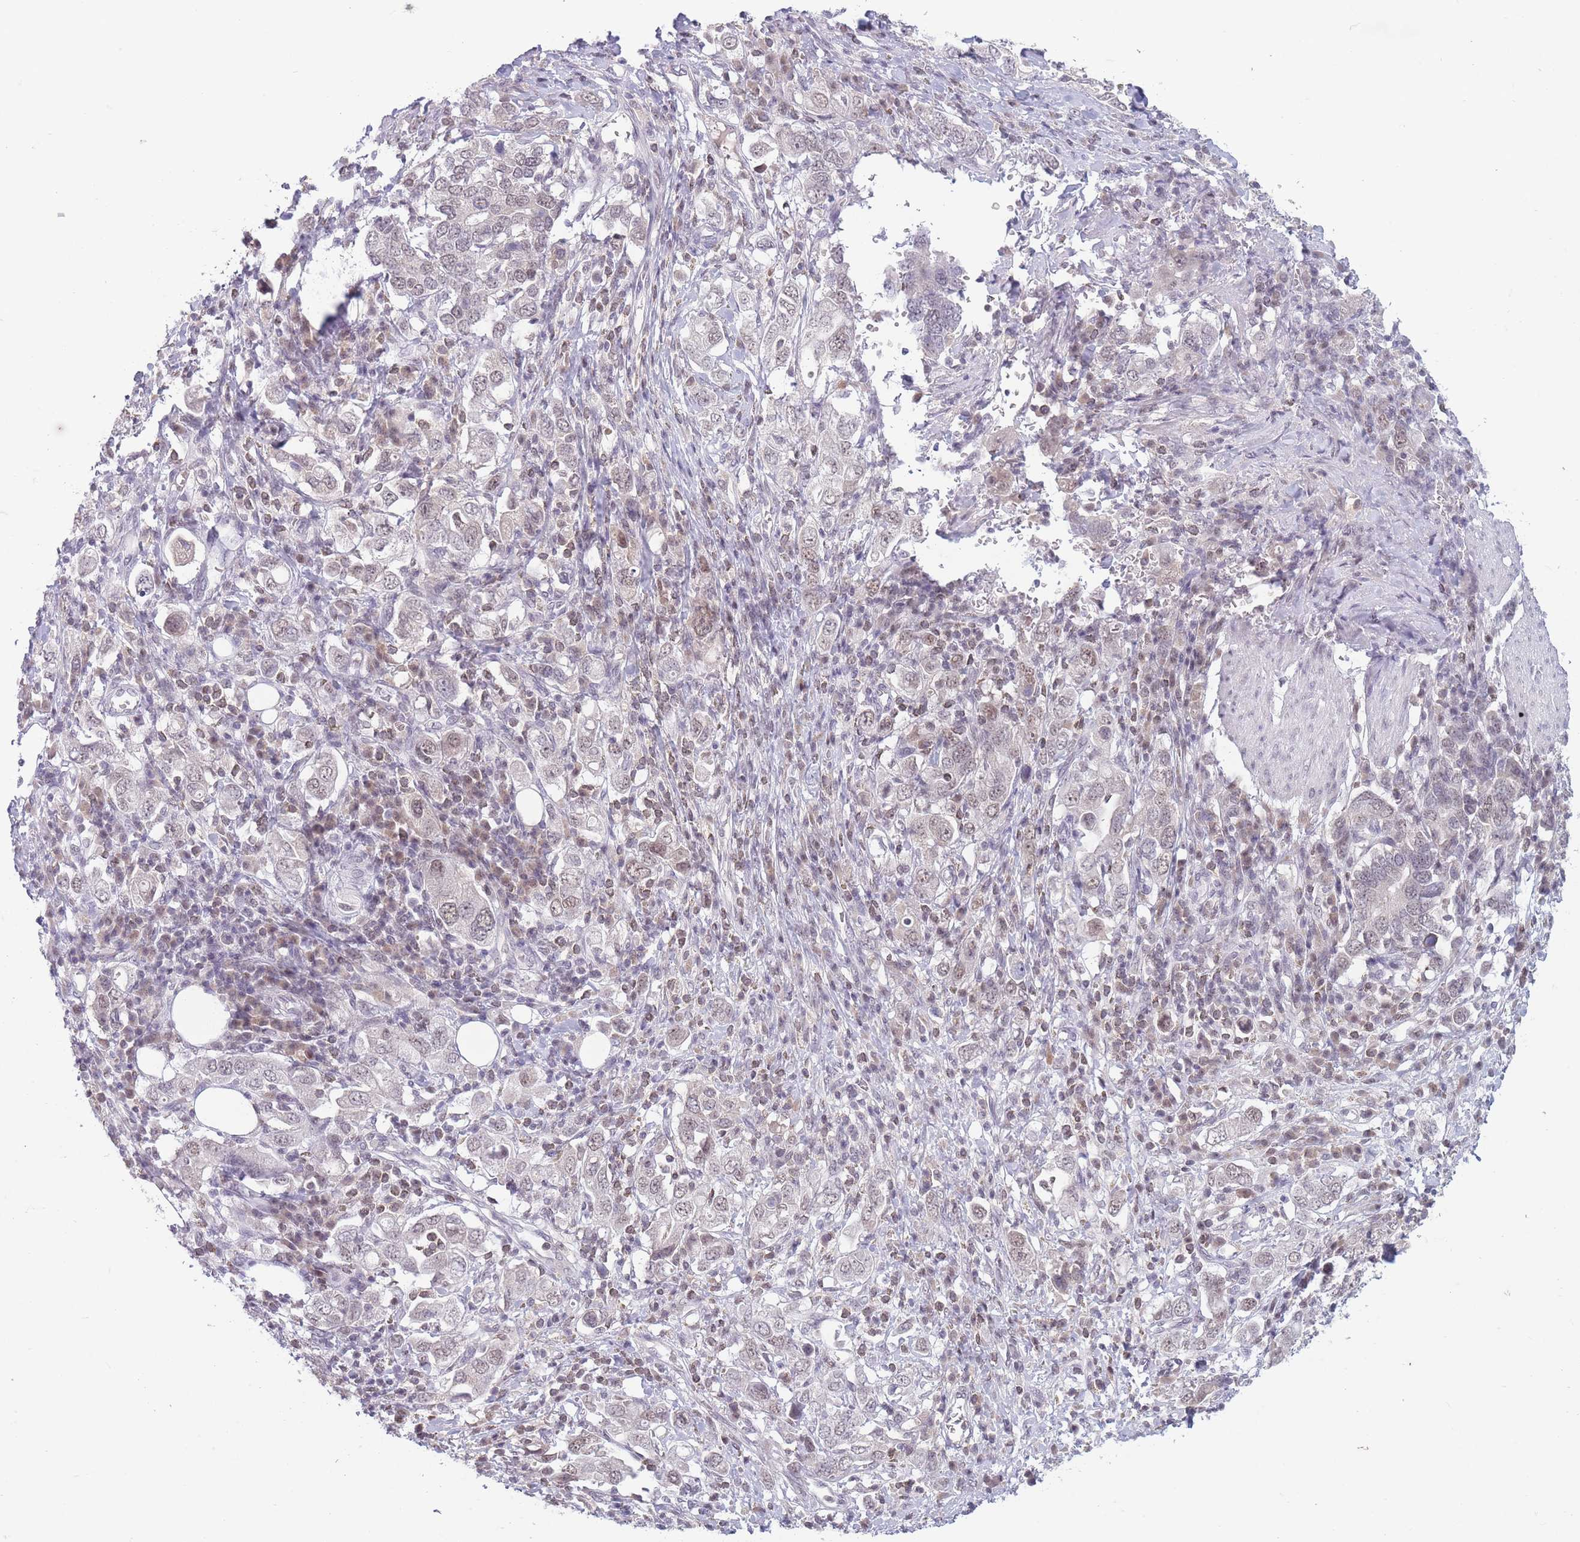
{"staining": {"intensity": "weak", "quantity": "25%-75%", "location": "nuclear"}, "tissue": "stomach cancer", "cell_type": "Tumor cells", "image_type": "cancer", "snomed": [{"axis": "morphology", "description": "Adenocarcinoma, NOS"}, {"axis": "topography", "description": "Stomach, upper"}, {"axis": "topography", "description": "Stomach"}], "caption": "Immunohistochemistry staining of stomach cancer (adenocarcinoma), which shows low levels of weak nuclear staining in about 25%-75% of tumor cells indicating weak nuclear protein expression. The staining was performed using DAB (brown) for protein detection and nuclei were counterstained in hematoxylin (blue).", "gene": "ARID3B", "patient": {"sex": "male", "age": 62}}